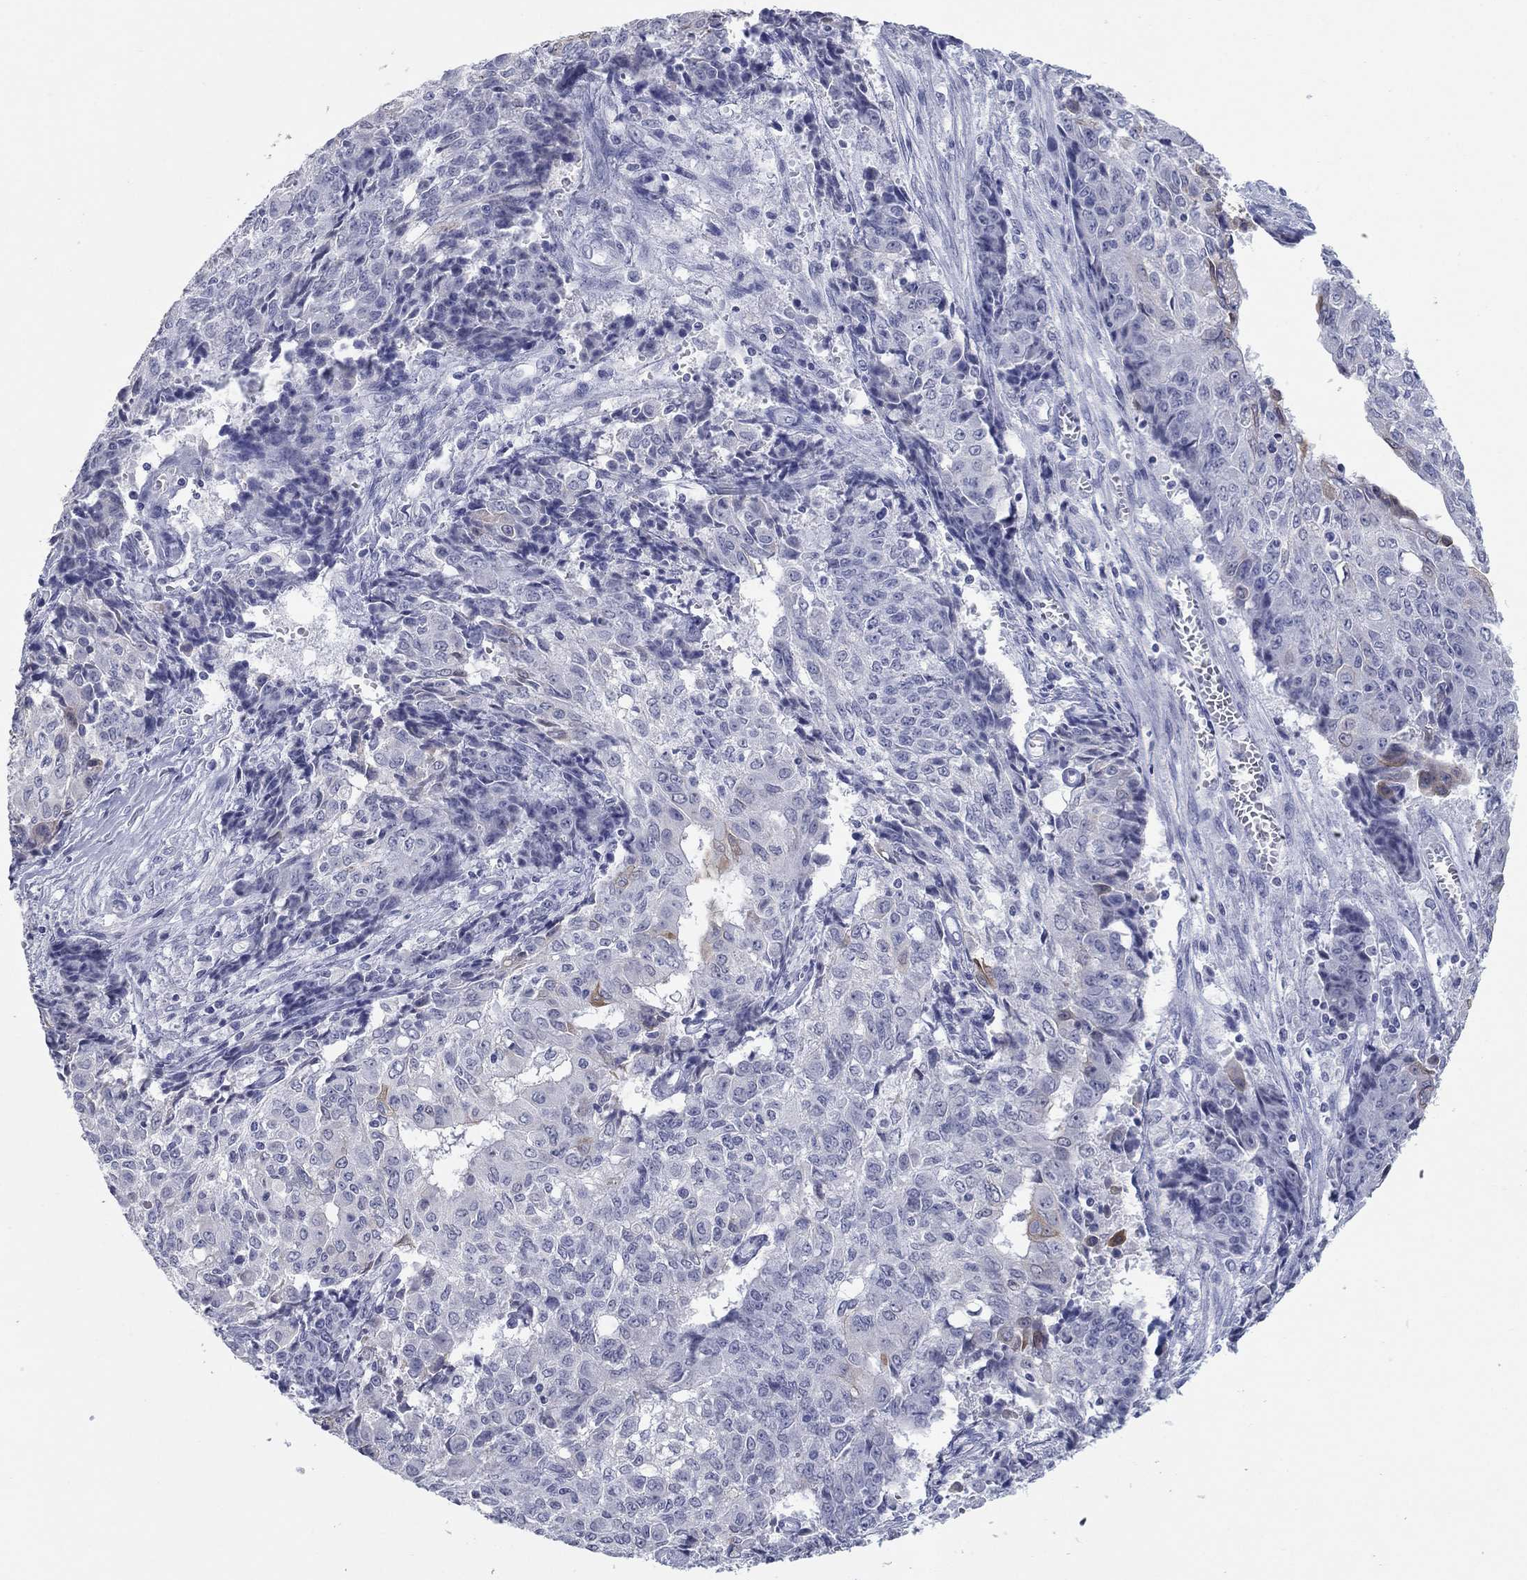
{"staining": {"intensity": "weak", "quantity": "<25%", "location": "cytoplasmic/membranous"}, "tissue": "ovarian cancer", "cell_type": "Tumor cells", "image_type": "cancer", "snomed": [{"axis": "morphology", "description": "Carcinoma, endometroid"}, {"axis": "topography", "description": "Ovary"}], "caption": "Protein analysis of endometroid carcinoma (ovarian) demonstrates no significant staining in tumor cells.", "gene": "KRT75", "patient": {"sex": "female", "age": 42}}